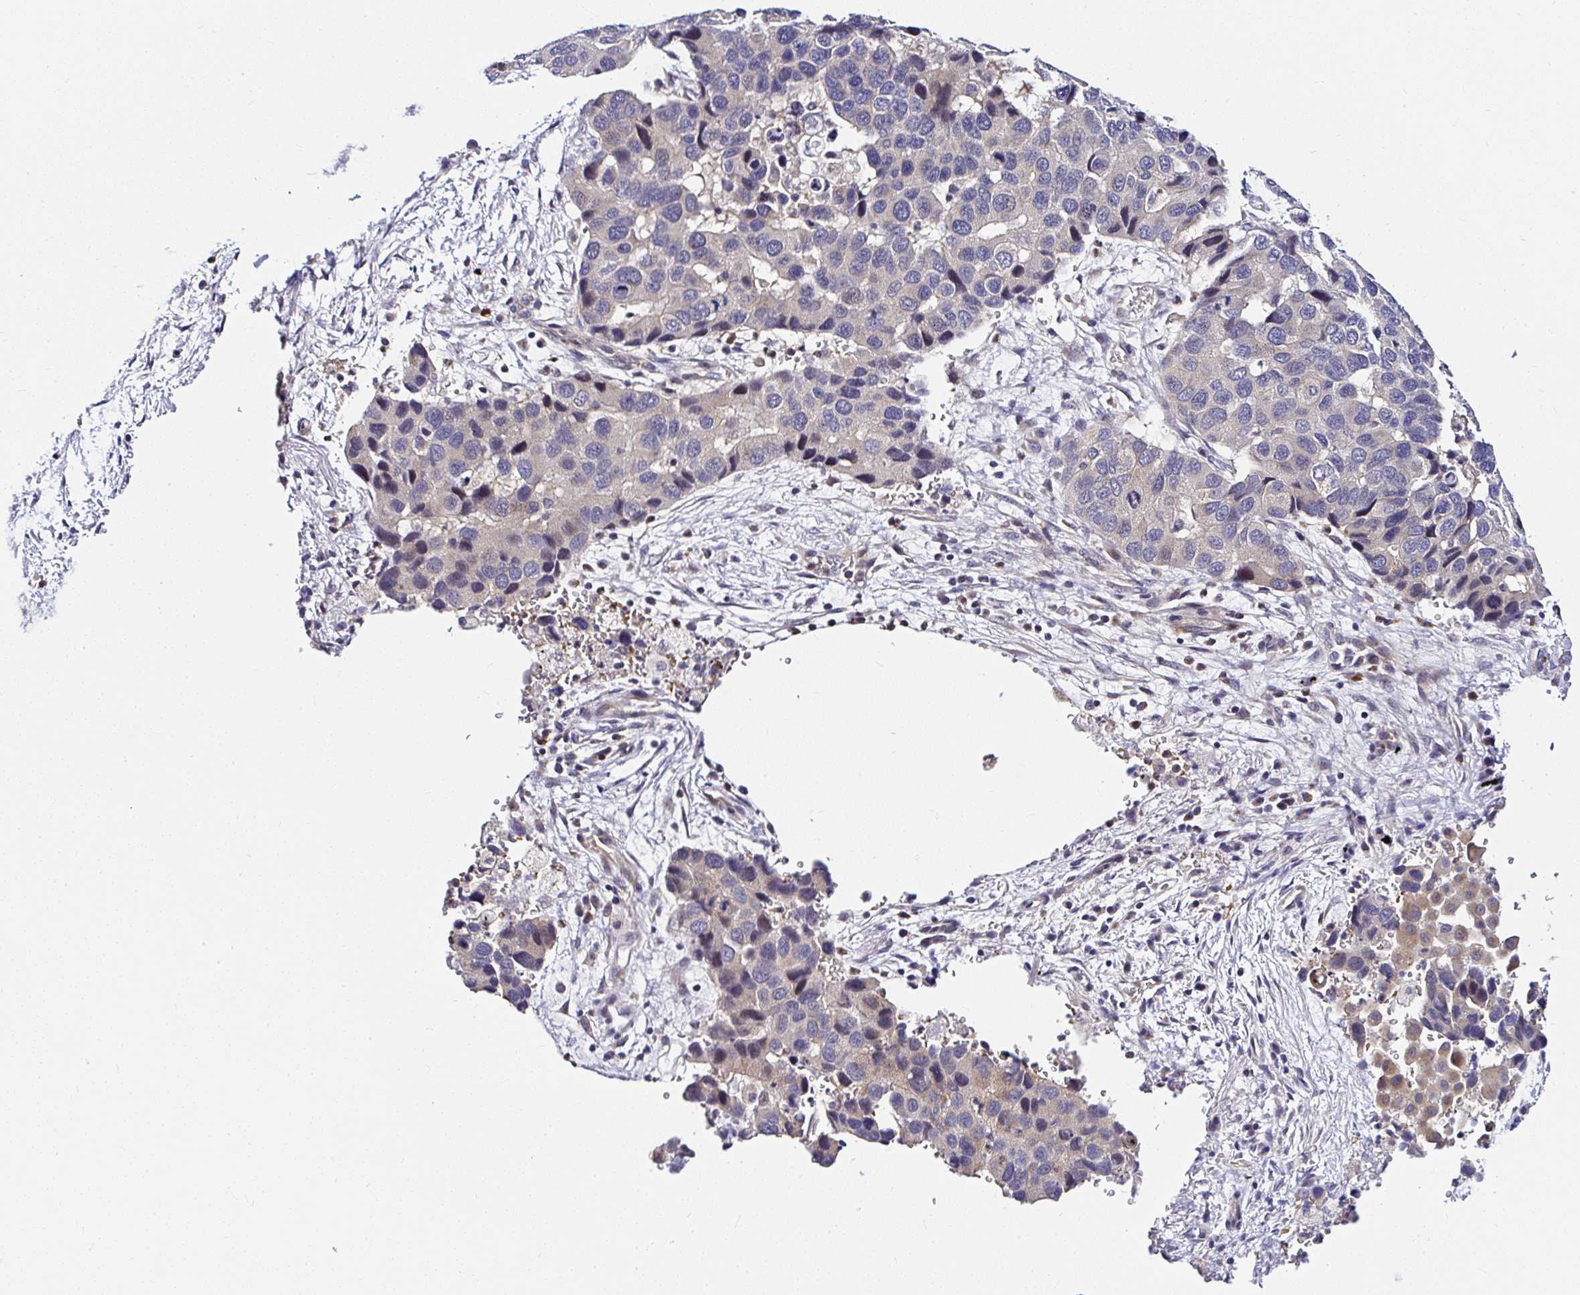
{"staining": {"intensity": "negative", "quantity": "none", "location": "none"}, "tissue": "lung cancer", "cell_type": "Tumor cells", "image_type": "cancer", "snomed": [{"axis": "morphology", "description": "Aneuploidy"}, {"axis": "morphology", "description": "Adenocarcinoma, NOS"}, {"axis": "topography", "description": "Lymph node"}, {"axis": "topography", "description": "Lung"}], "caption": "Protein analysis of lung adenocarcinoma demonstrates no significant staining in tumor cells. (Brightfield microscopy of DAB (3,3'-diaminobenzidine) IHC at high magnification).", "gene": "DEPDC5", "patient": {"sex": "female", "age": 74}}